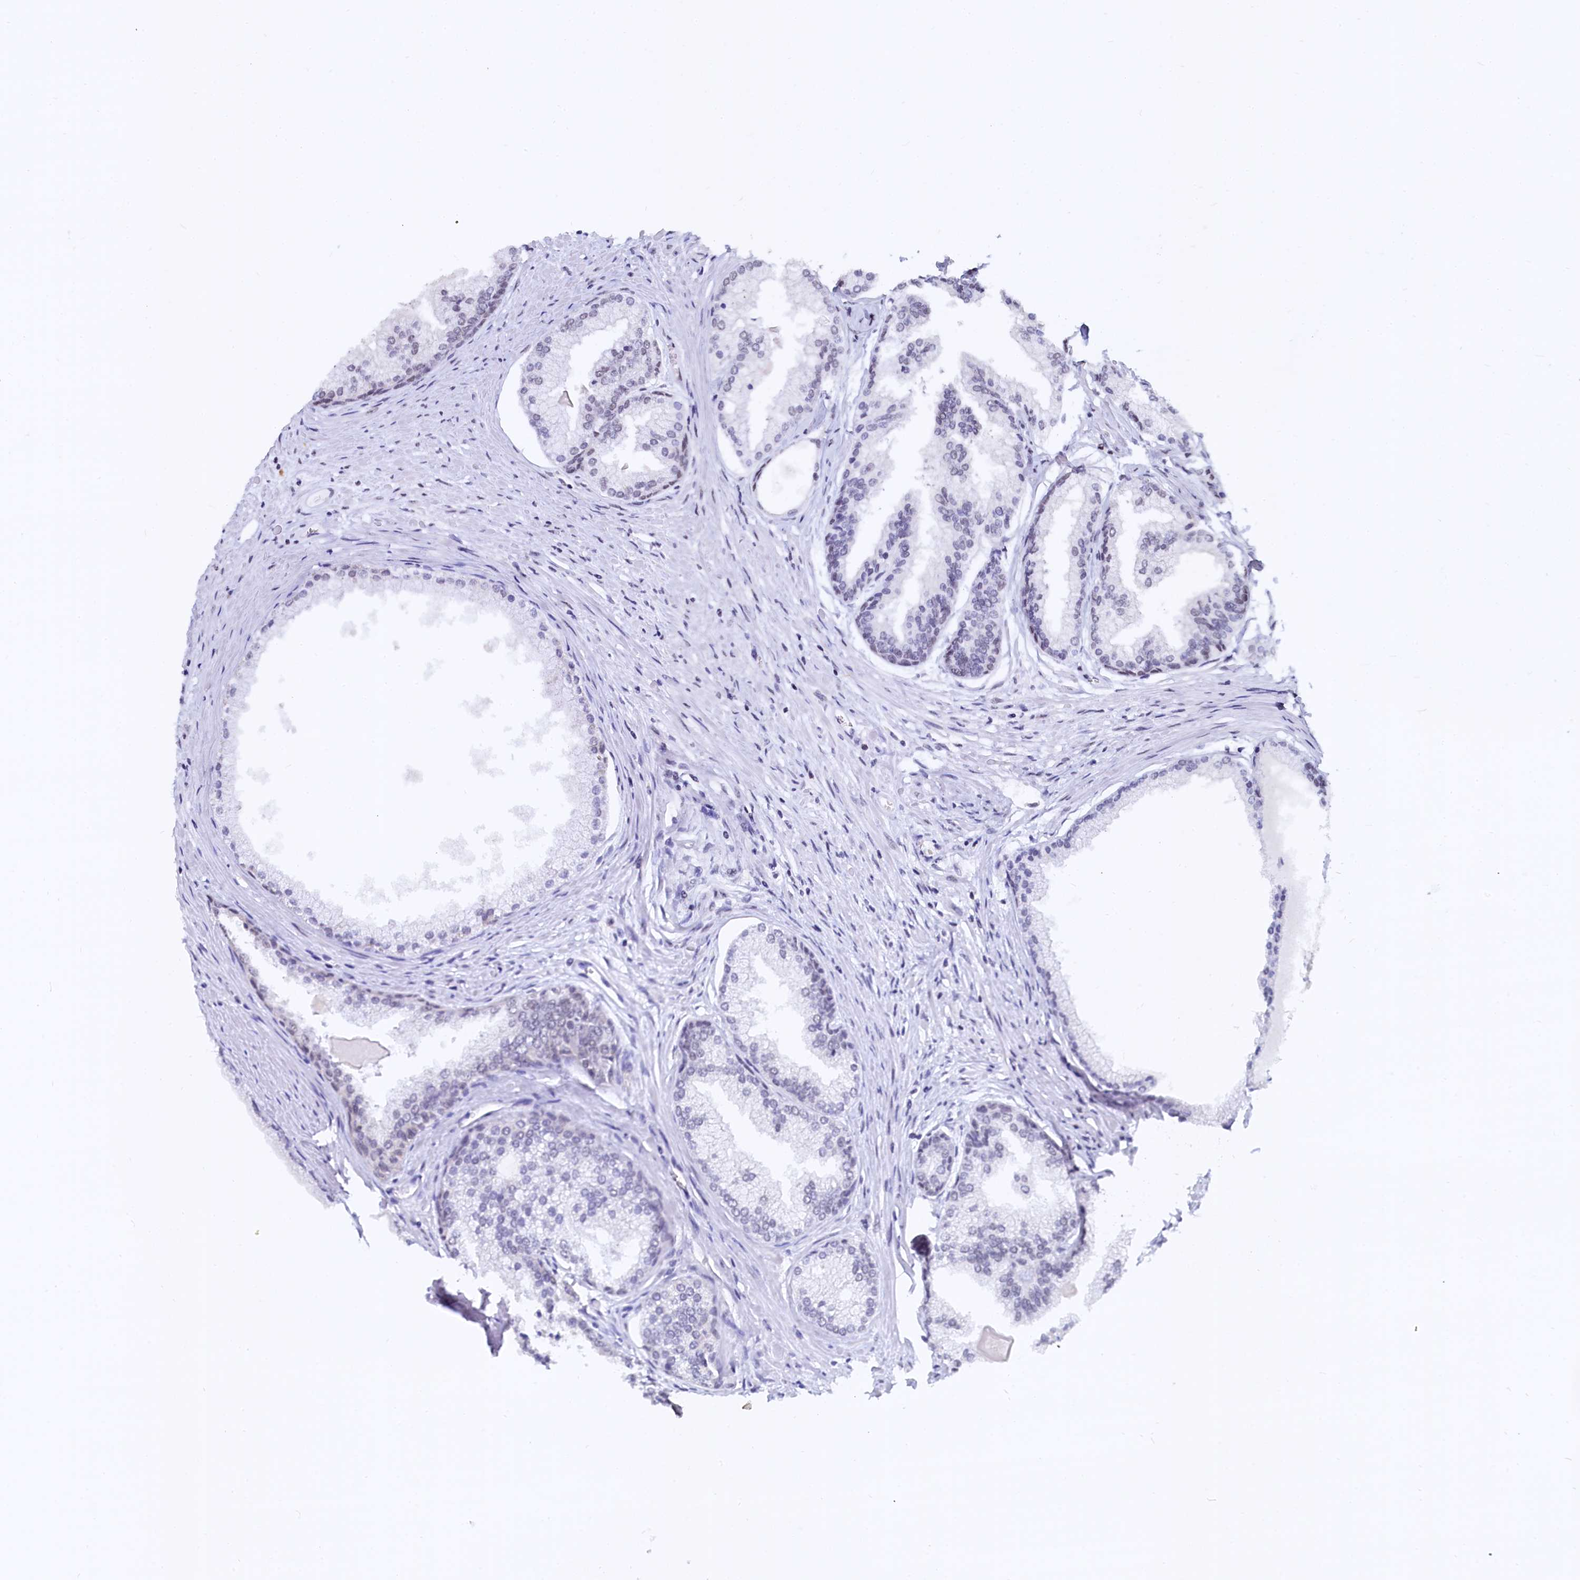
{"staining": {"intensity": "negative", "quantity": "none", "location": "none"}, "tissue": "prostate cancer", "cell_type": "Tumor cells", "image_type": "cancer", "snomed": [{"axis": "morphology", "description": "Adenocarcinoma, High grade"}, {"axis": "topography", "description": "Prostate"}], "caption": "Photomicrograph shows no significant protein staining in tumor cells of prostate adenocarcinoma (high-grade).", "gene": "RSRC2", "patient": {"sex": "male", "age": 68}}